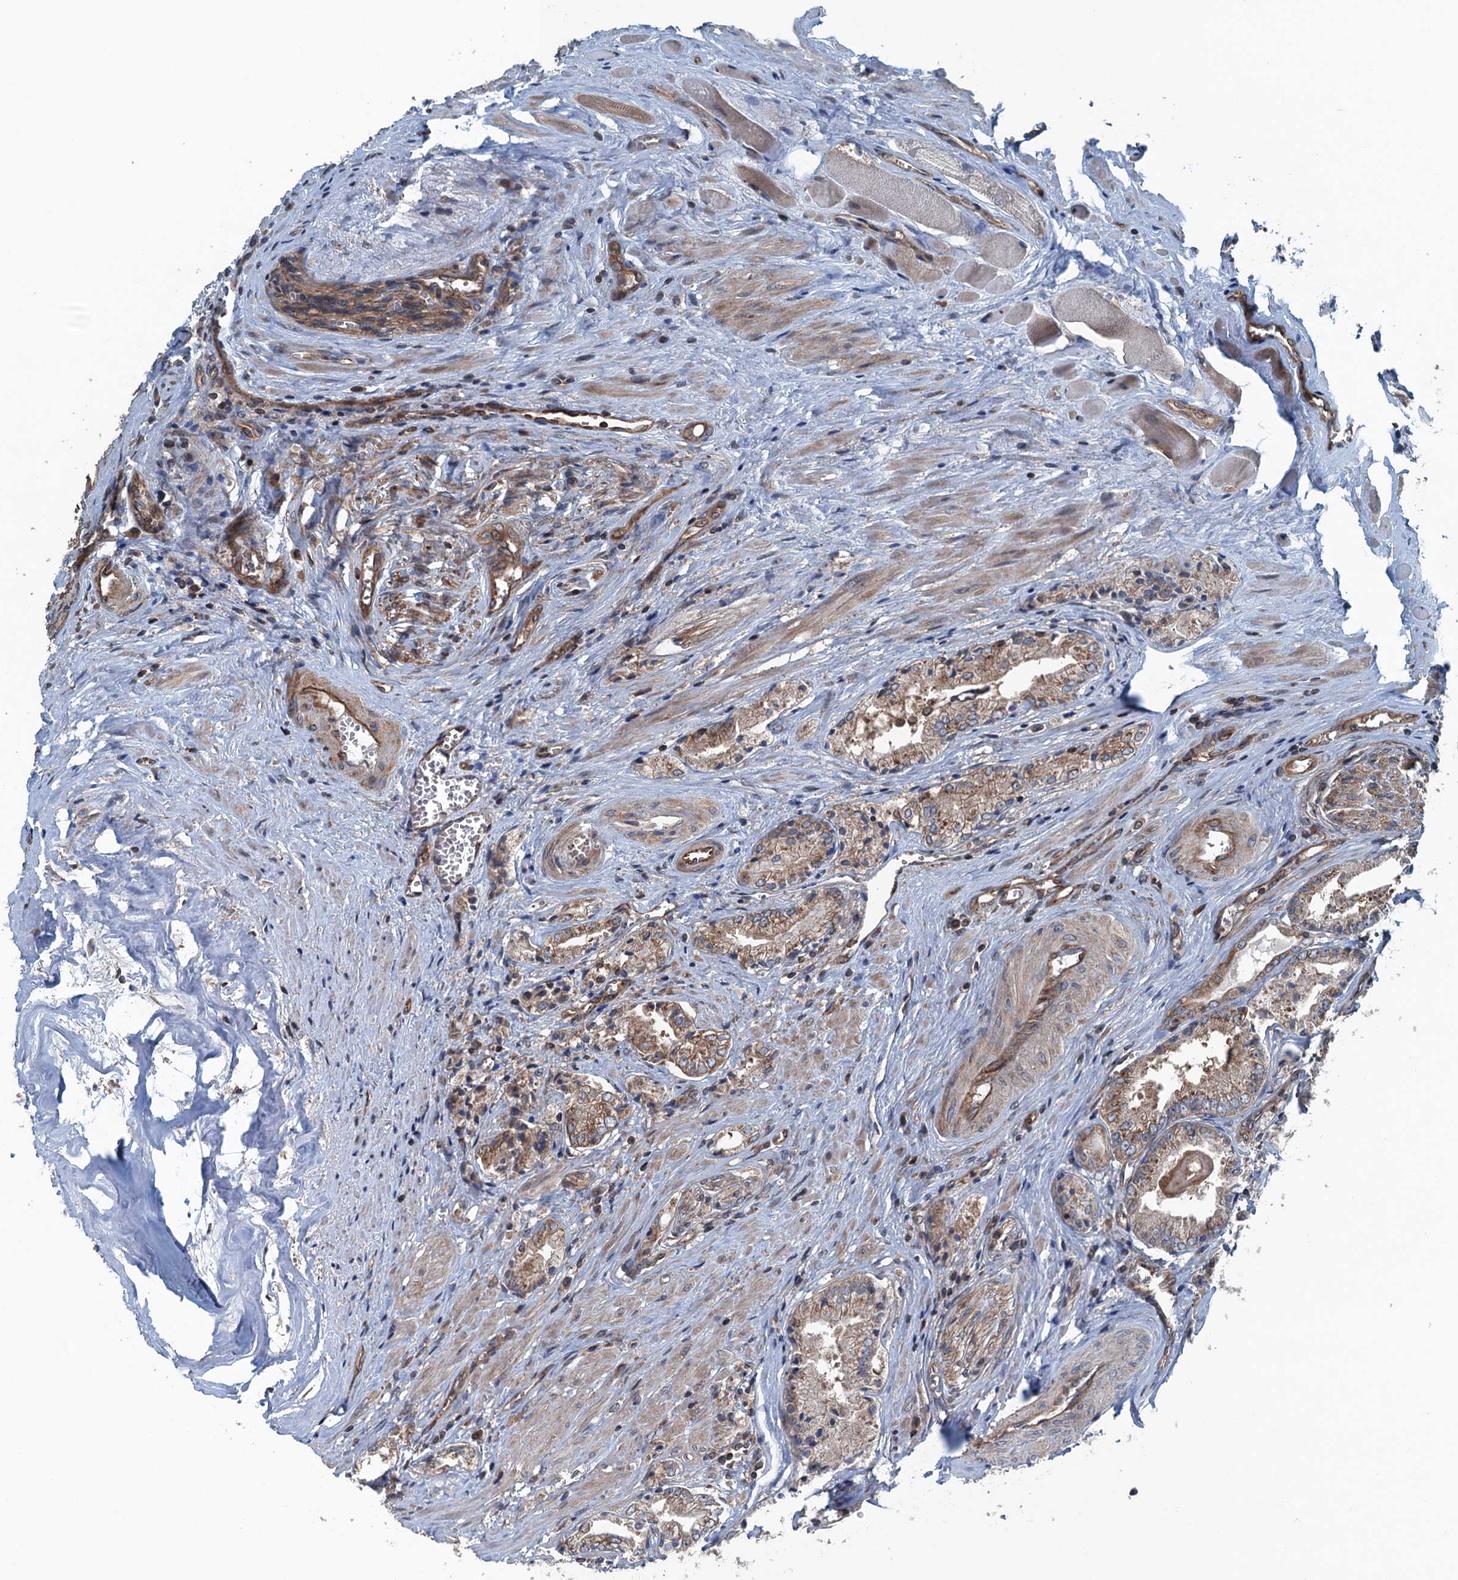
{"staining": {"intensity": "moderate", "quantity": ">75%", "location": "cytoplasmic/membranous"}, "tissue": "prostate cancer", "cell_type": "Tumor cells", "image_type": "cancer", "snomed": [{"axis": "morphology", "description": "Adenocarcinoma, Low grade"}, {"axis": "topography", "description": "Prostate"}], "caption": "The image demonstrates staining of adenocarcinoma (low-grade) (prostate), revealing moderate cytoplasmic/membranous protein staining (brown color) within tumor cells.", "gene": "TRAPPC8", "patient": {"sex": "male", "age": 60}}